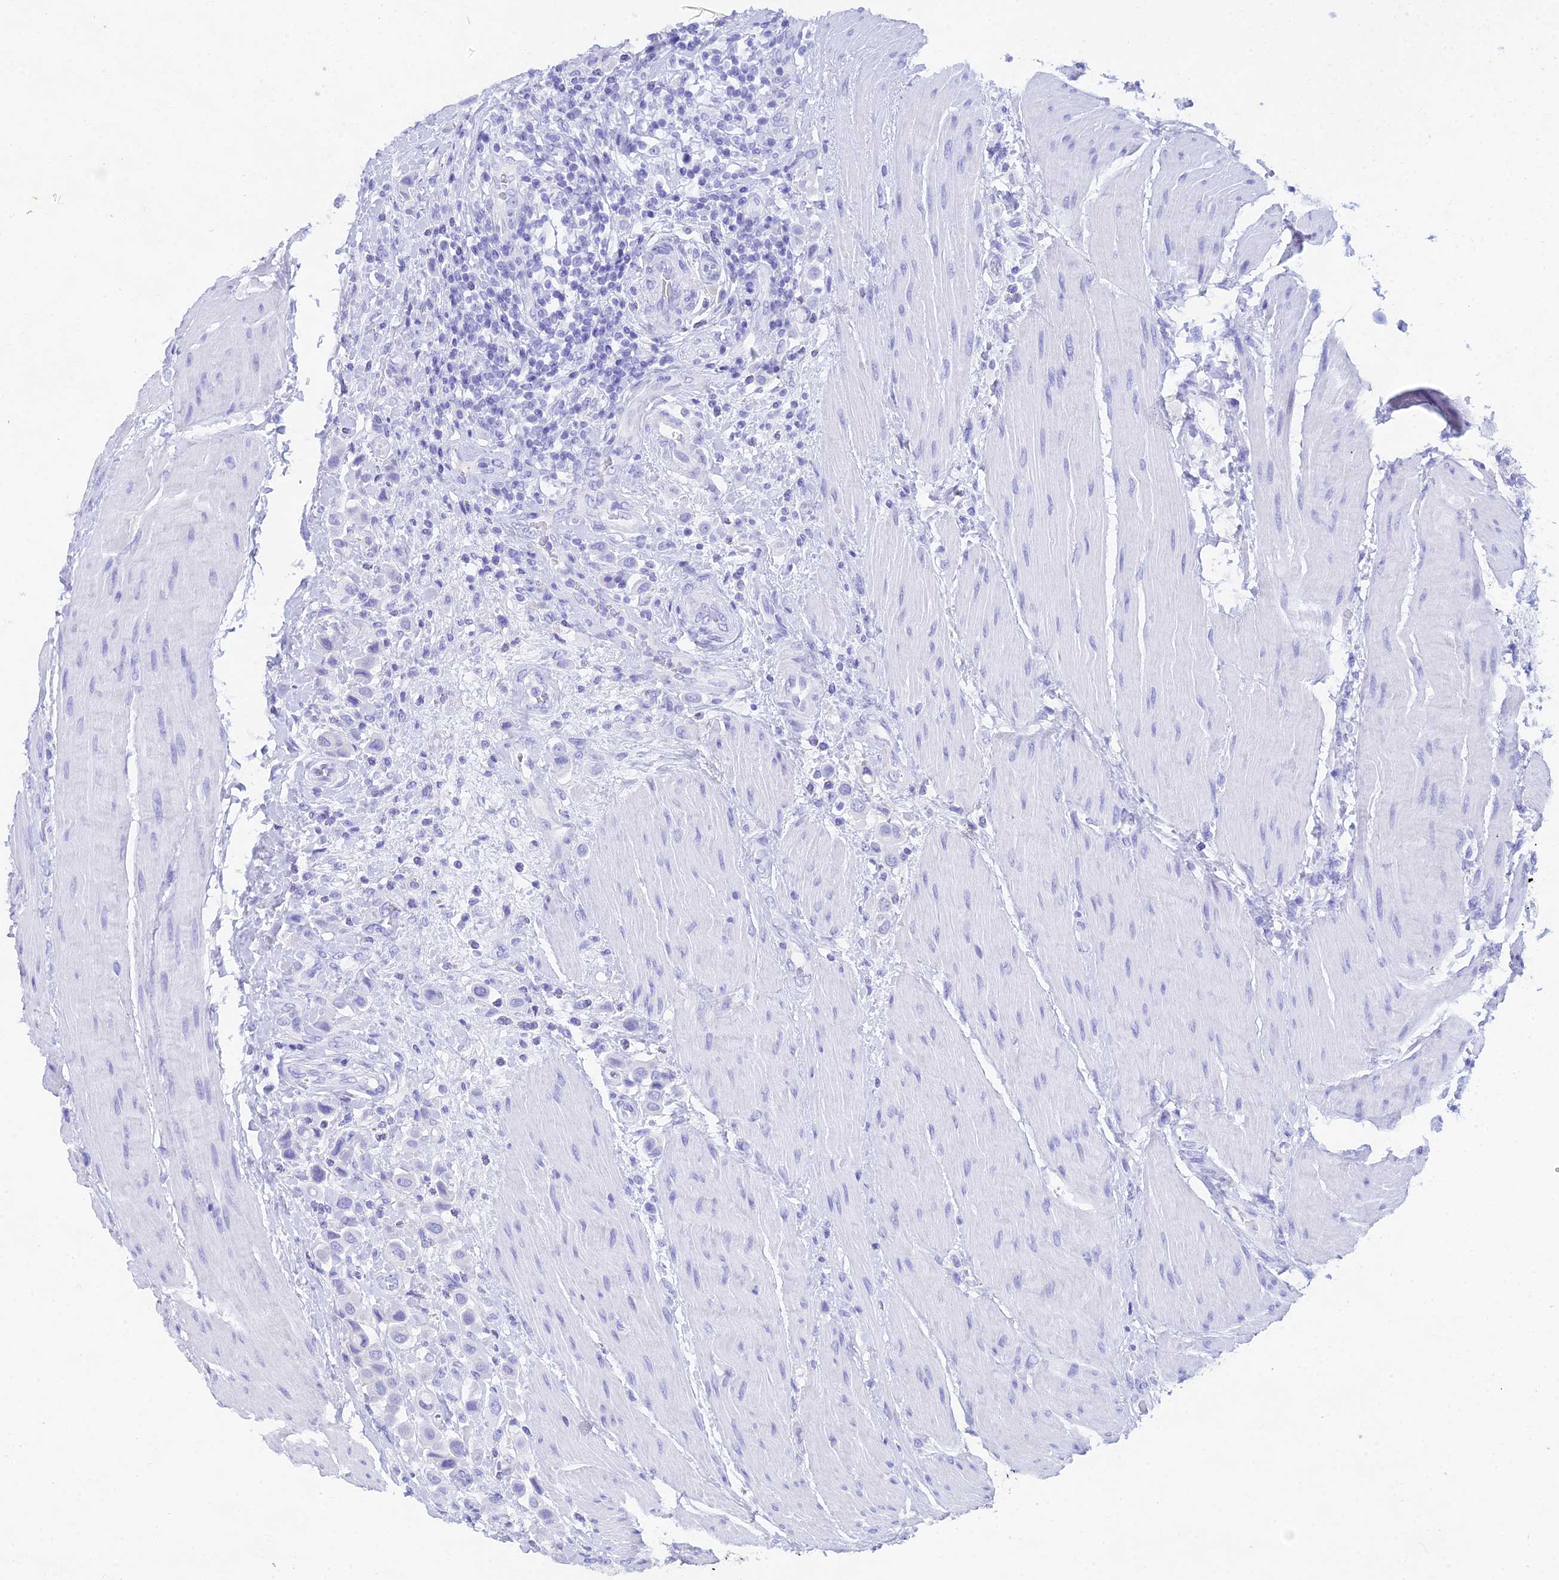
{"staining": {"intensity": "negative", "quantity": "none", "location": "none"}, "tissue": "urothelial cancer", "cell_type": "Tumor cells", "image_type": "cancer", "snomed": [{"axis": "morphology", "description": "Urothelial carcinoma, High grade"}, {"axis": "topography", "description": "Urinary bladder"}], "caption": "Tumor cells are negative for brown protein staining in high-grade urothelial carcinoma.", "gene": "REG1A", "patient": {"sex": "male", "age": 50}}